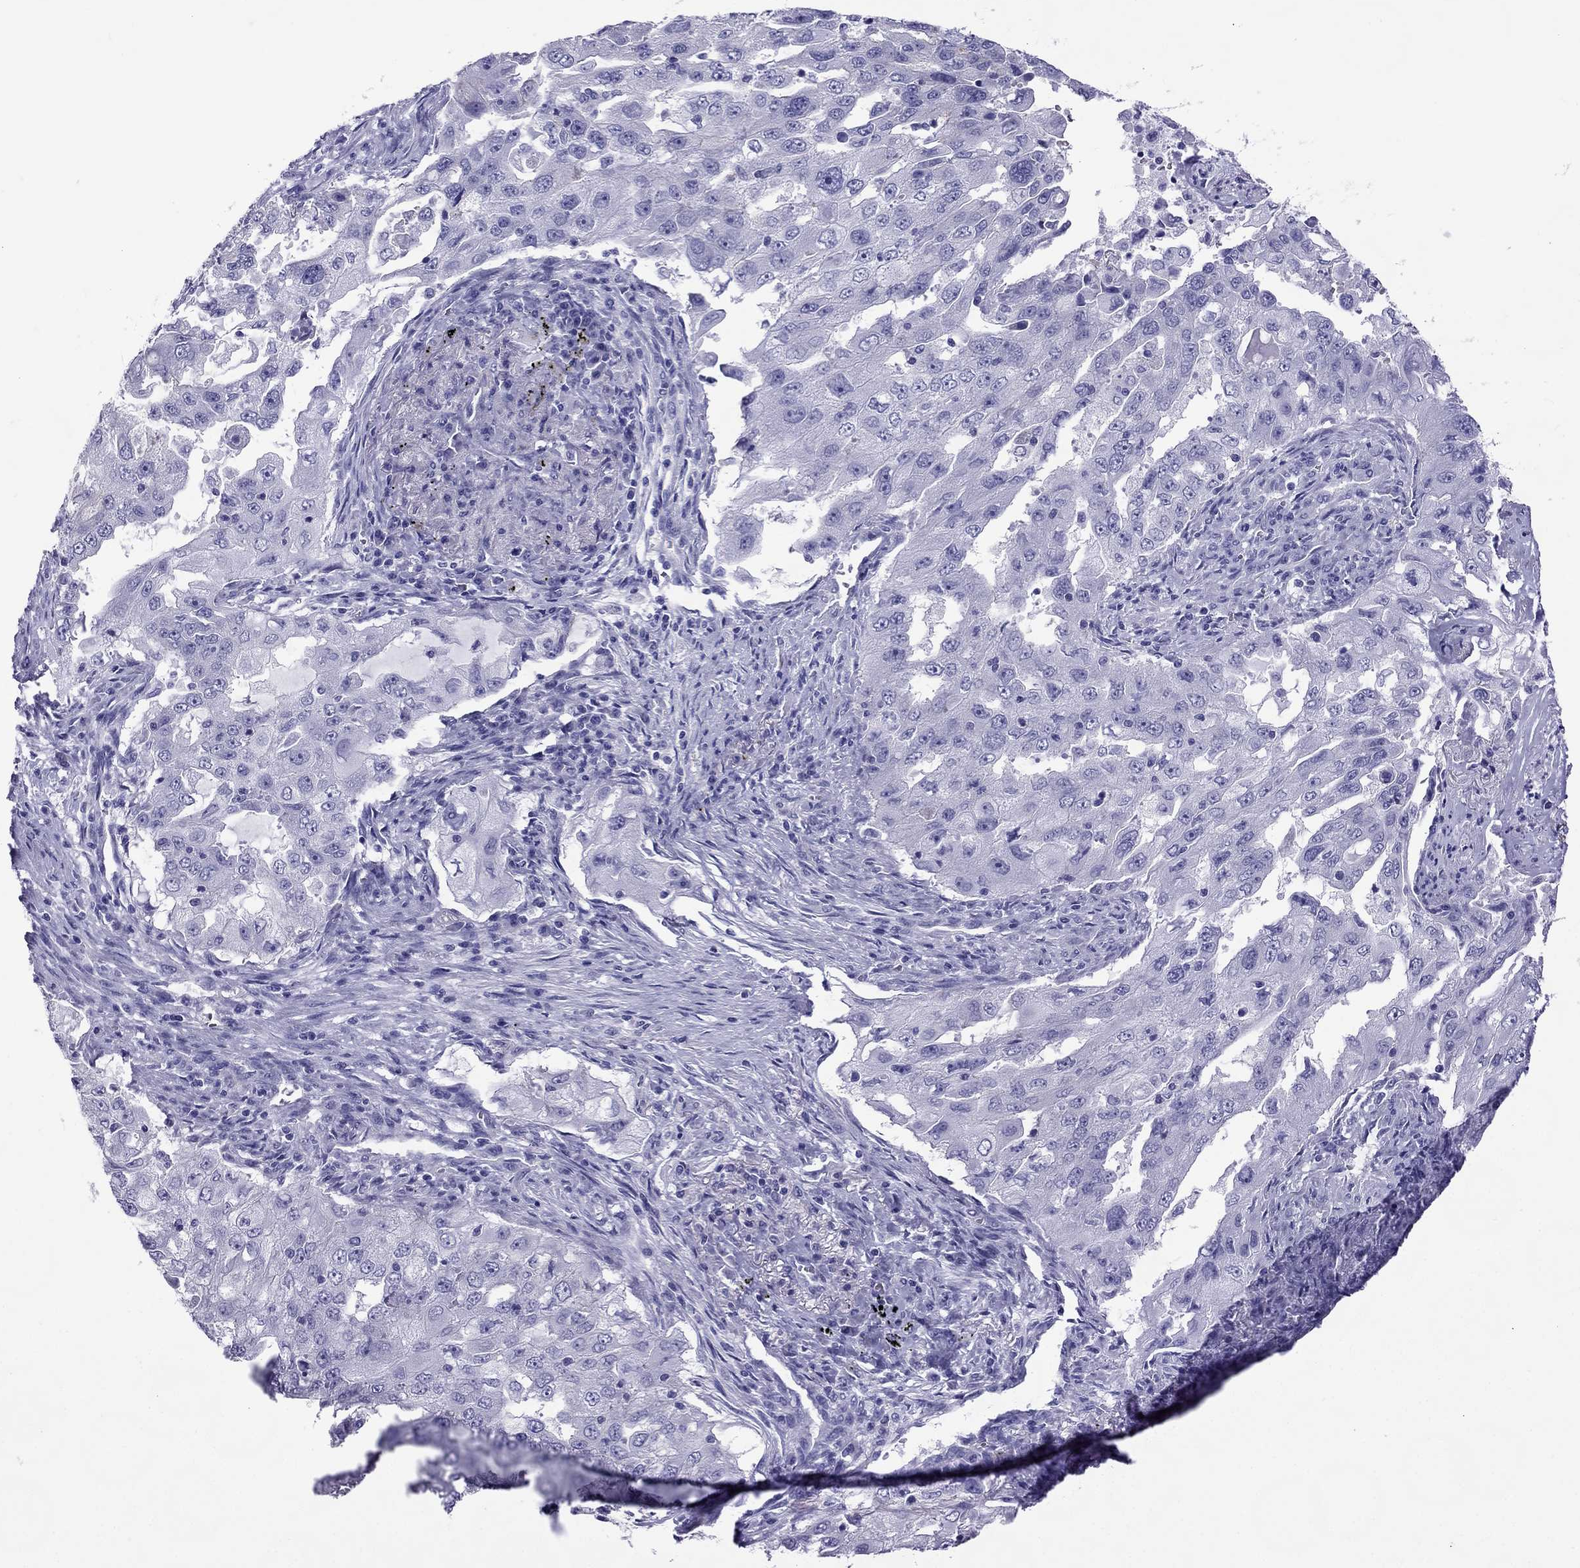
{"staining": {"intensity": "negative", "quantity": "none", "location": "none"}, "tissue": "lung cancer", "cell_type": "Tumor cells", "image_type": "cancer", "snomed": [{"axis": "morphology", "description": "Adenocarcinoma, NOS"}, {"axis": "topography", "description": "Lung"}], "caption": "Protein analysis of adenocarcinoma (lung) reveals no significant expression in tumor cells. (Brightfield microscopy of DAB (3,3'-diaminobenzidine) immunohistochemistry (IHC) at high magnification).", "gene": "MYL11", "patient": {"sex": "female", "age": 61}}